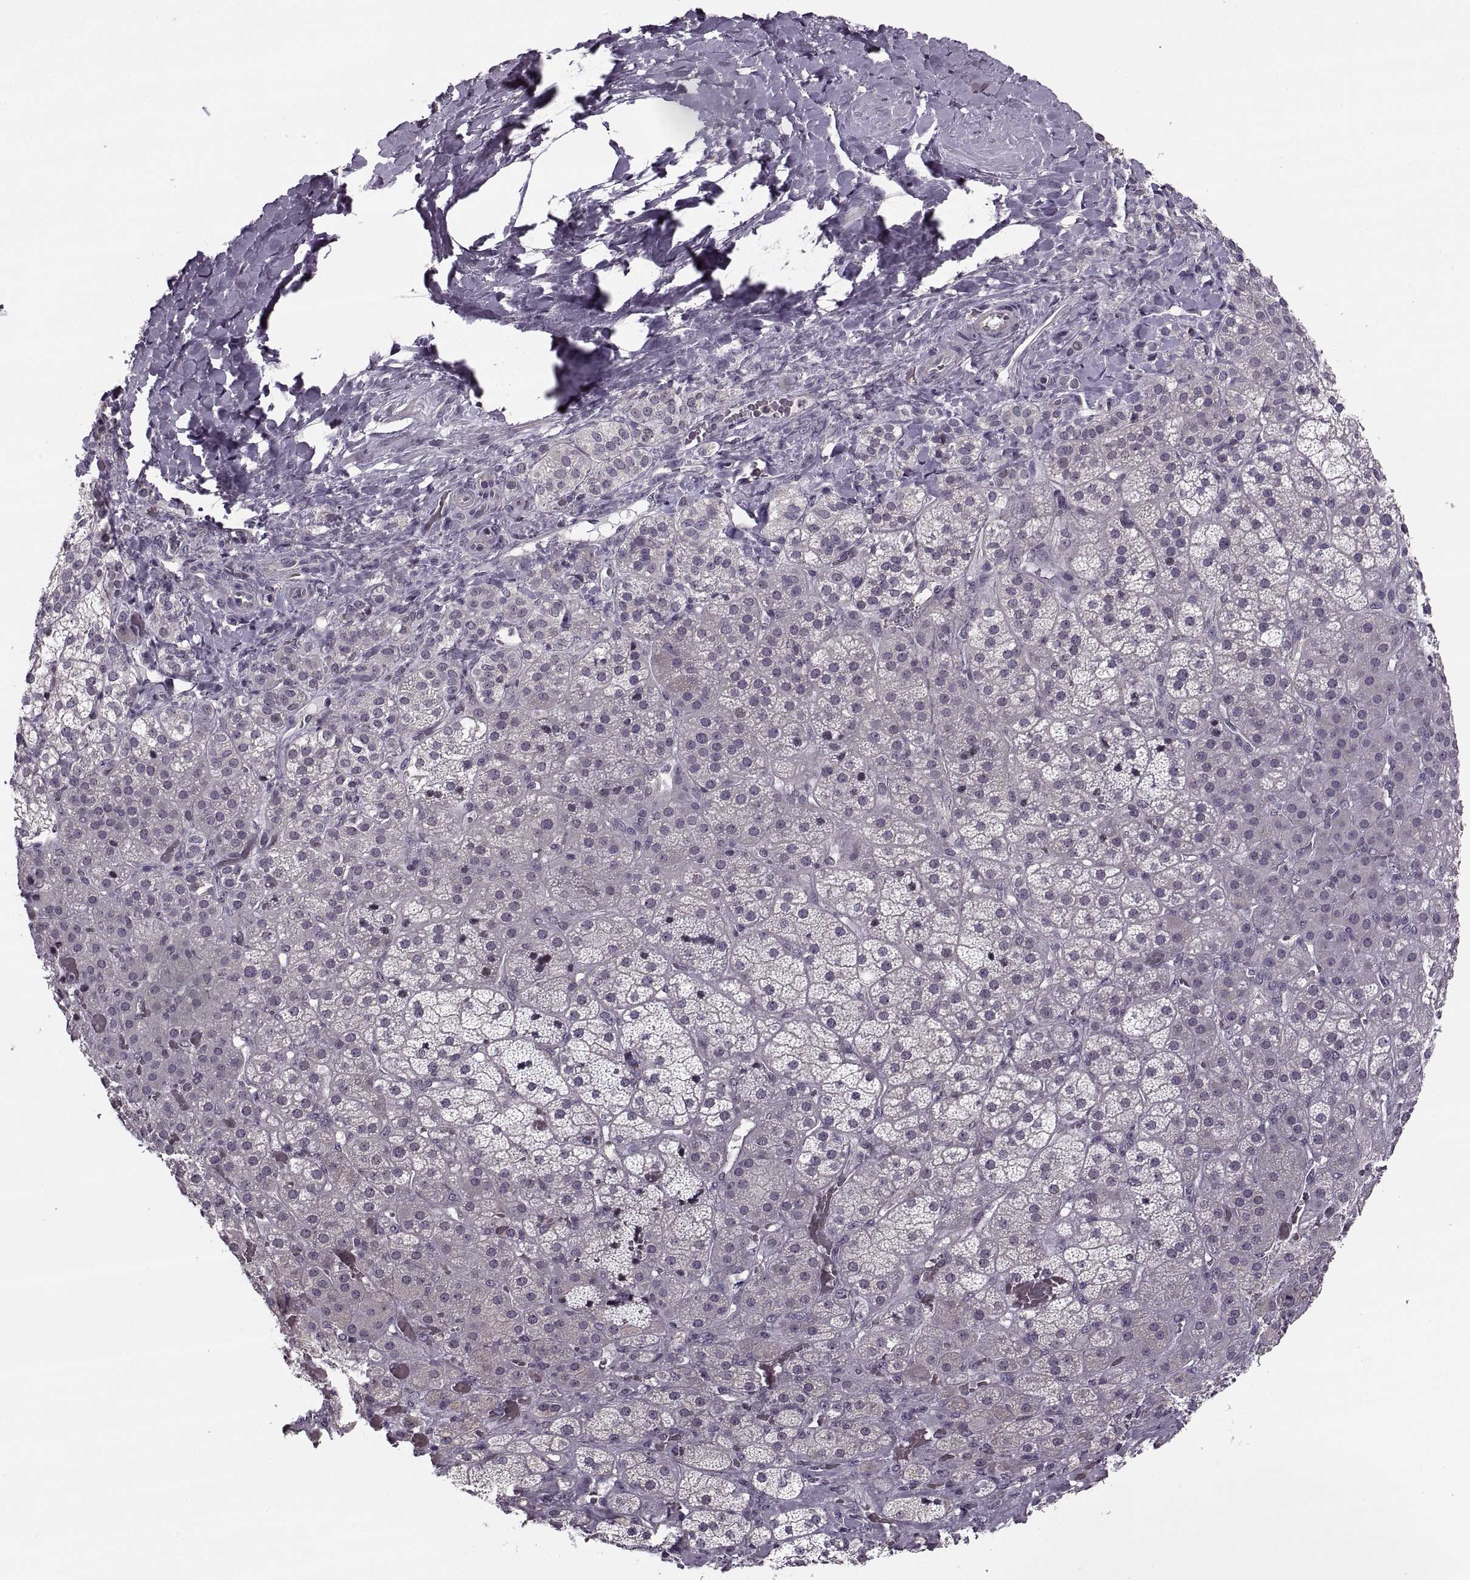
{"staining": {"intensity": "negative", "quantity": "none", "location": "none"}, "tissue": "adrenal gland", "cell_type": "Glandular cells", "image_type": "normal", "snomed": [{"axis": "morphology", "description": "Normal tissue, NOS"}, {"axis": "topography", "description": "Adrenal gland"}], "caption": "Immunohistochemistry (IHC) micrograph of unremarkable adrenal gland: human adrenal gland stained with DAB (3,3'-diaminobenzidine) reveals no significant protein expression in glandular cells. Brightfield microscopy of immunohistochemistry stained with DAB (brown) and hematoxylin (blue), captured at high magnification.", "gene": "LUZP2", "patient": {"sex": "male", "age": 57}}